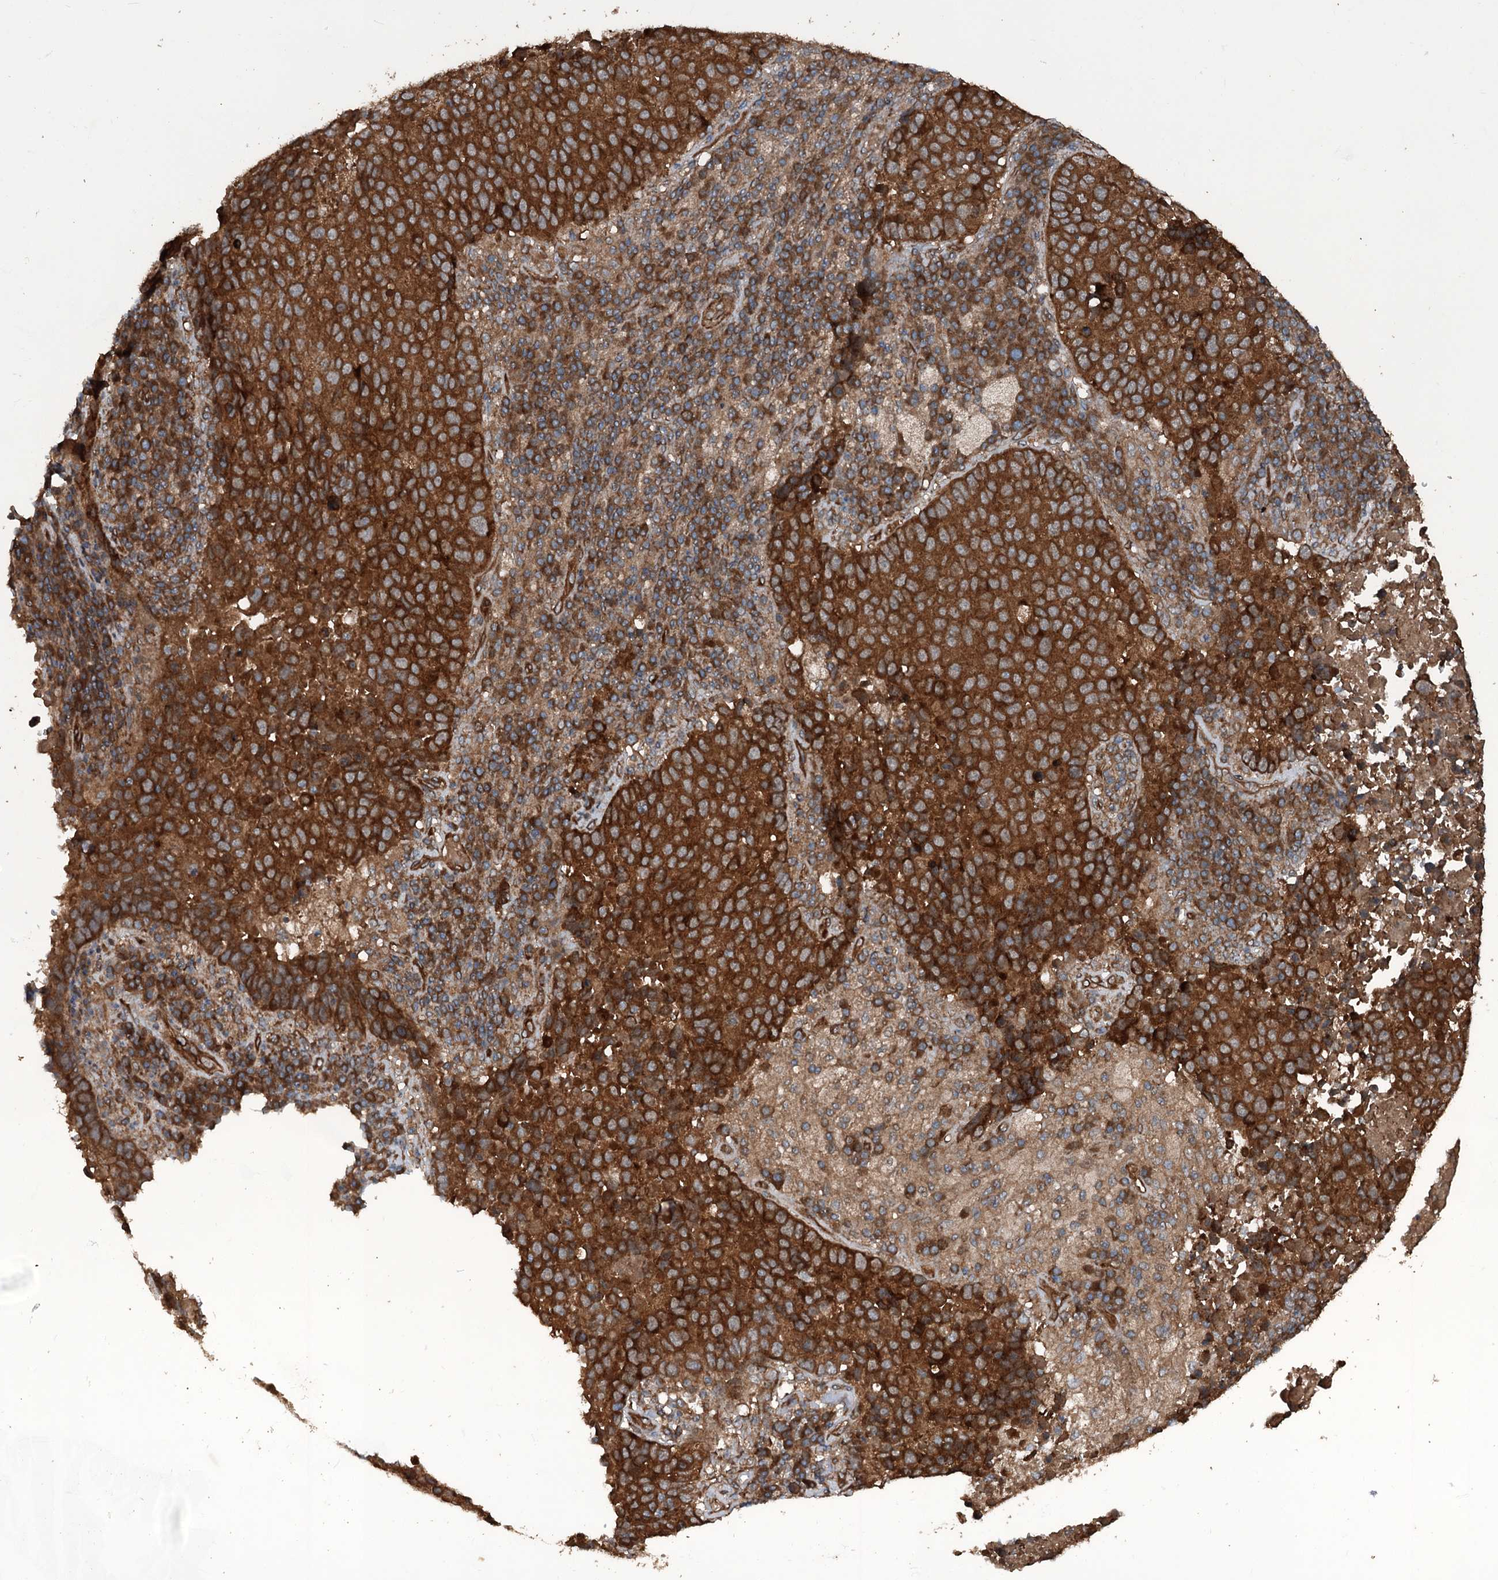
{"staining": {"intensity": "strong", "quantity": ">75%", "location": "cytoplasmic/membranous"}, "tissue": "lung cancer", "cell_type": "Tumor cells", "image_type": "cancer", "snomed": [{"axis": "morphology", "description": "Squamous cell carcinoma, NOS"}, {"axis": "topography", "description": "Lung"}], "caption": "This histopathology image displays immunohistochemistry staining of lung squamous cell carcinoma, with high strong cytoplasmic/membranous staining in about >75% of tumor cells.", "gene": "RNF214", "patient": {"sex": "male", "age": 73}}